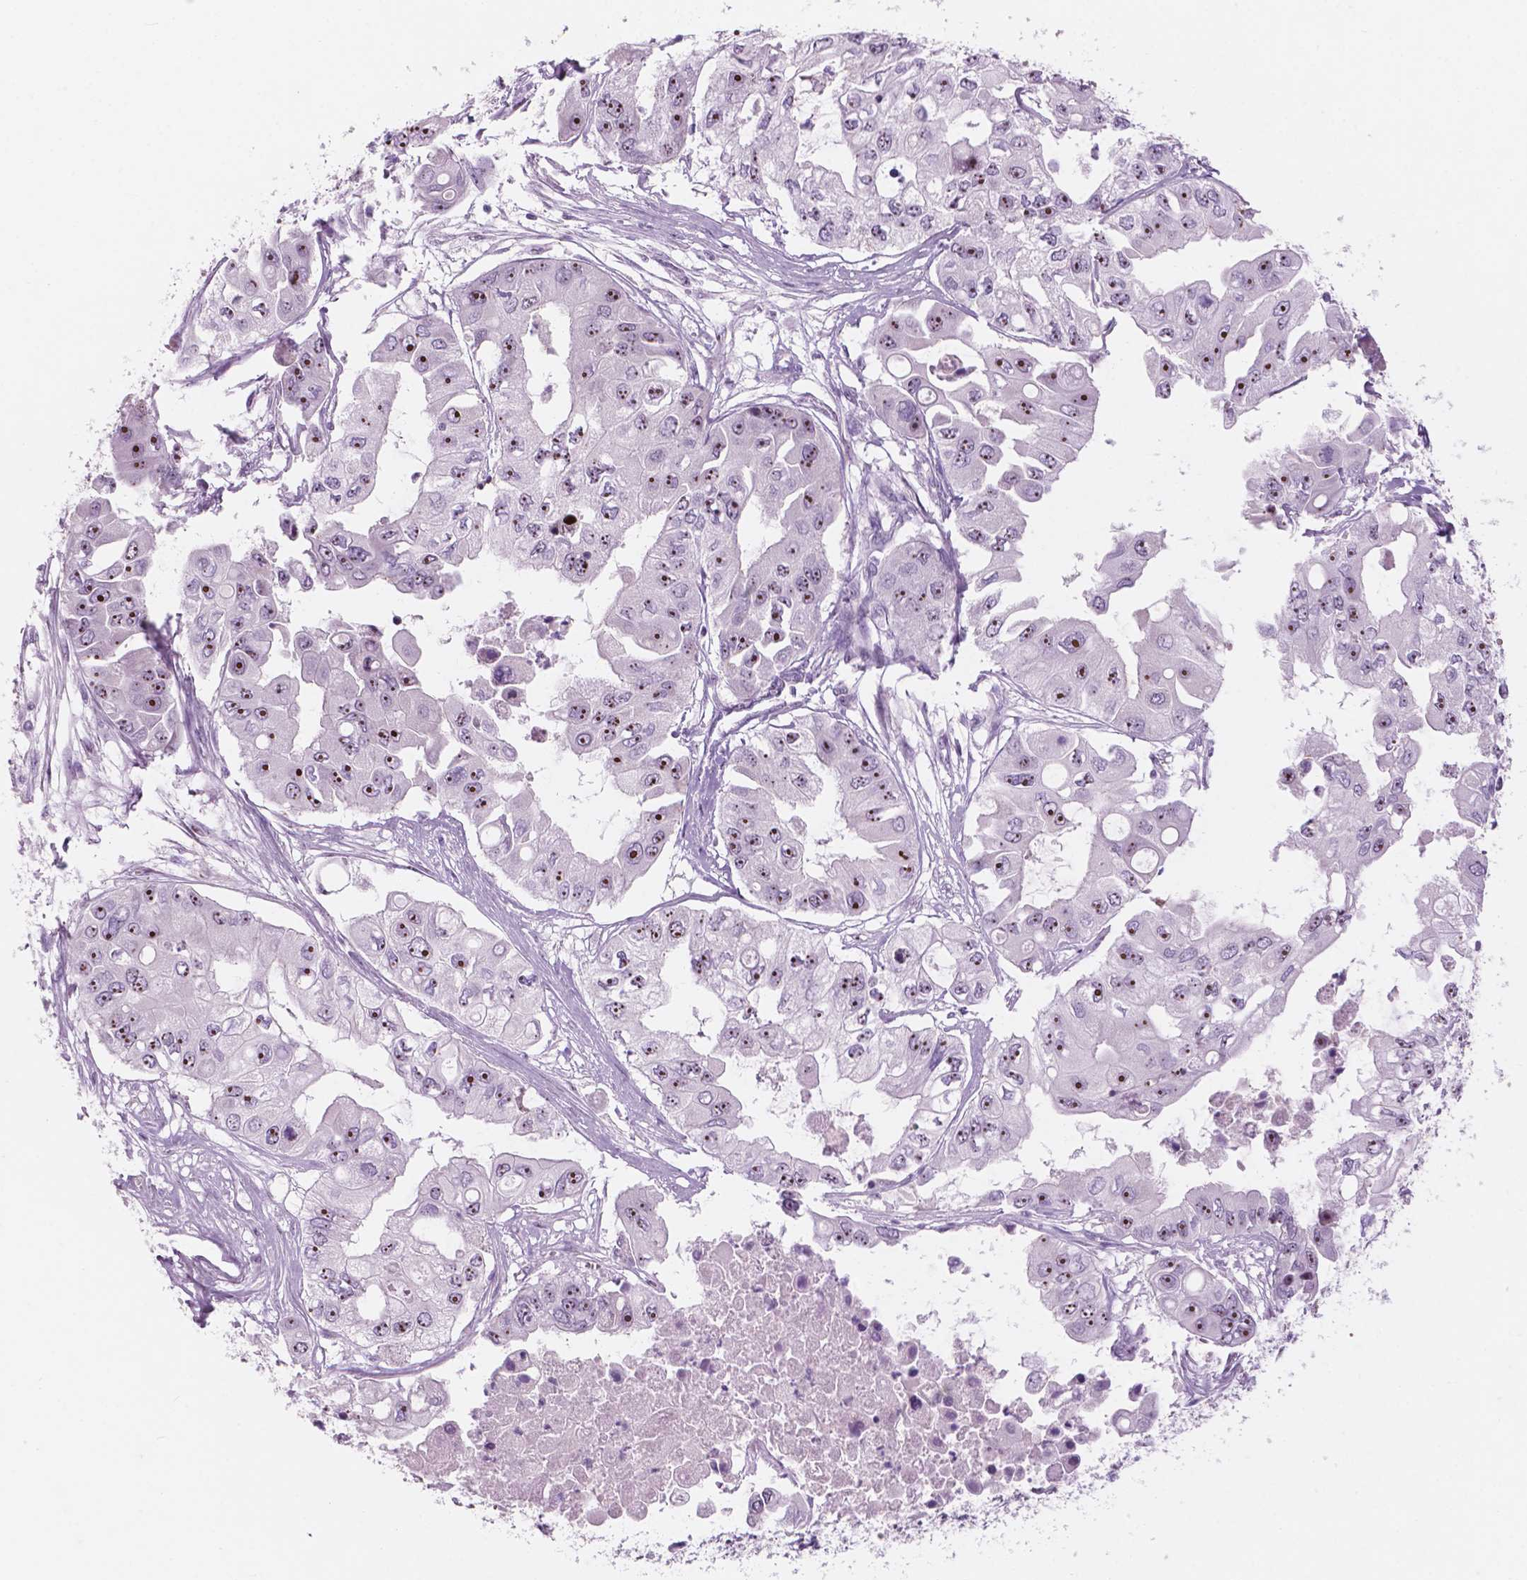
{"staining": {"intensity": "strong", "quantity": ">75%", "location": "nuclear"}, "tissue": "ovarian cancer", "cell_type": "Tumor cells", "image_type": "cancer", "snomed": [{"axis": "morphology", "description": "Cystadenocarcinoma, serous, NOS"}, {"axis": "topography", "description": "Ovary"}], "caption": "A brown stain shows strong nuclear staining of a protein in ovarian serous cystadenocarcinoma tumor cells.", "gene": "ZNF853", "patient": {"sex": "female", "age": 56}}